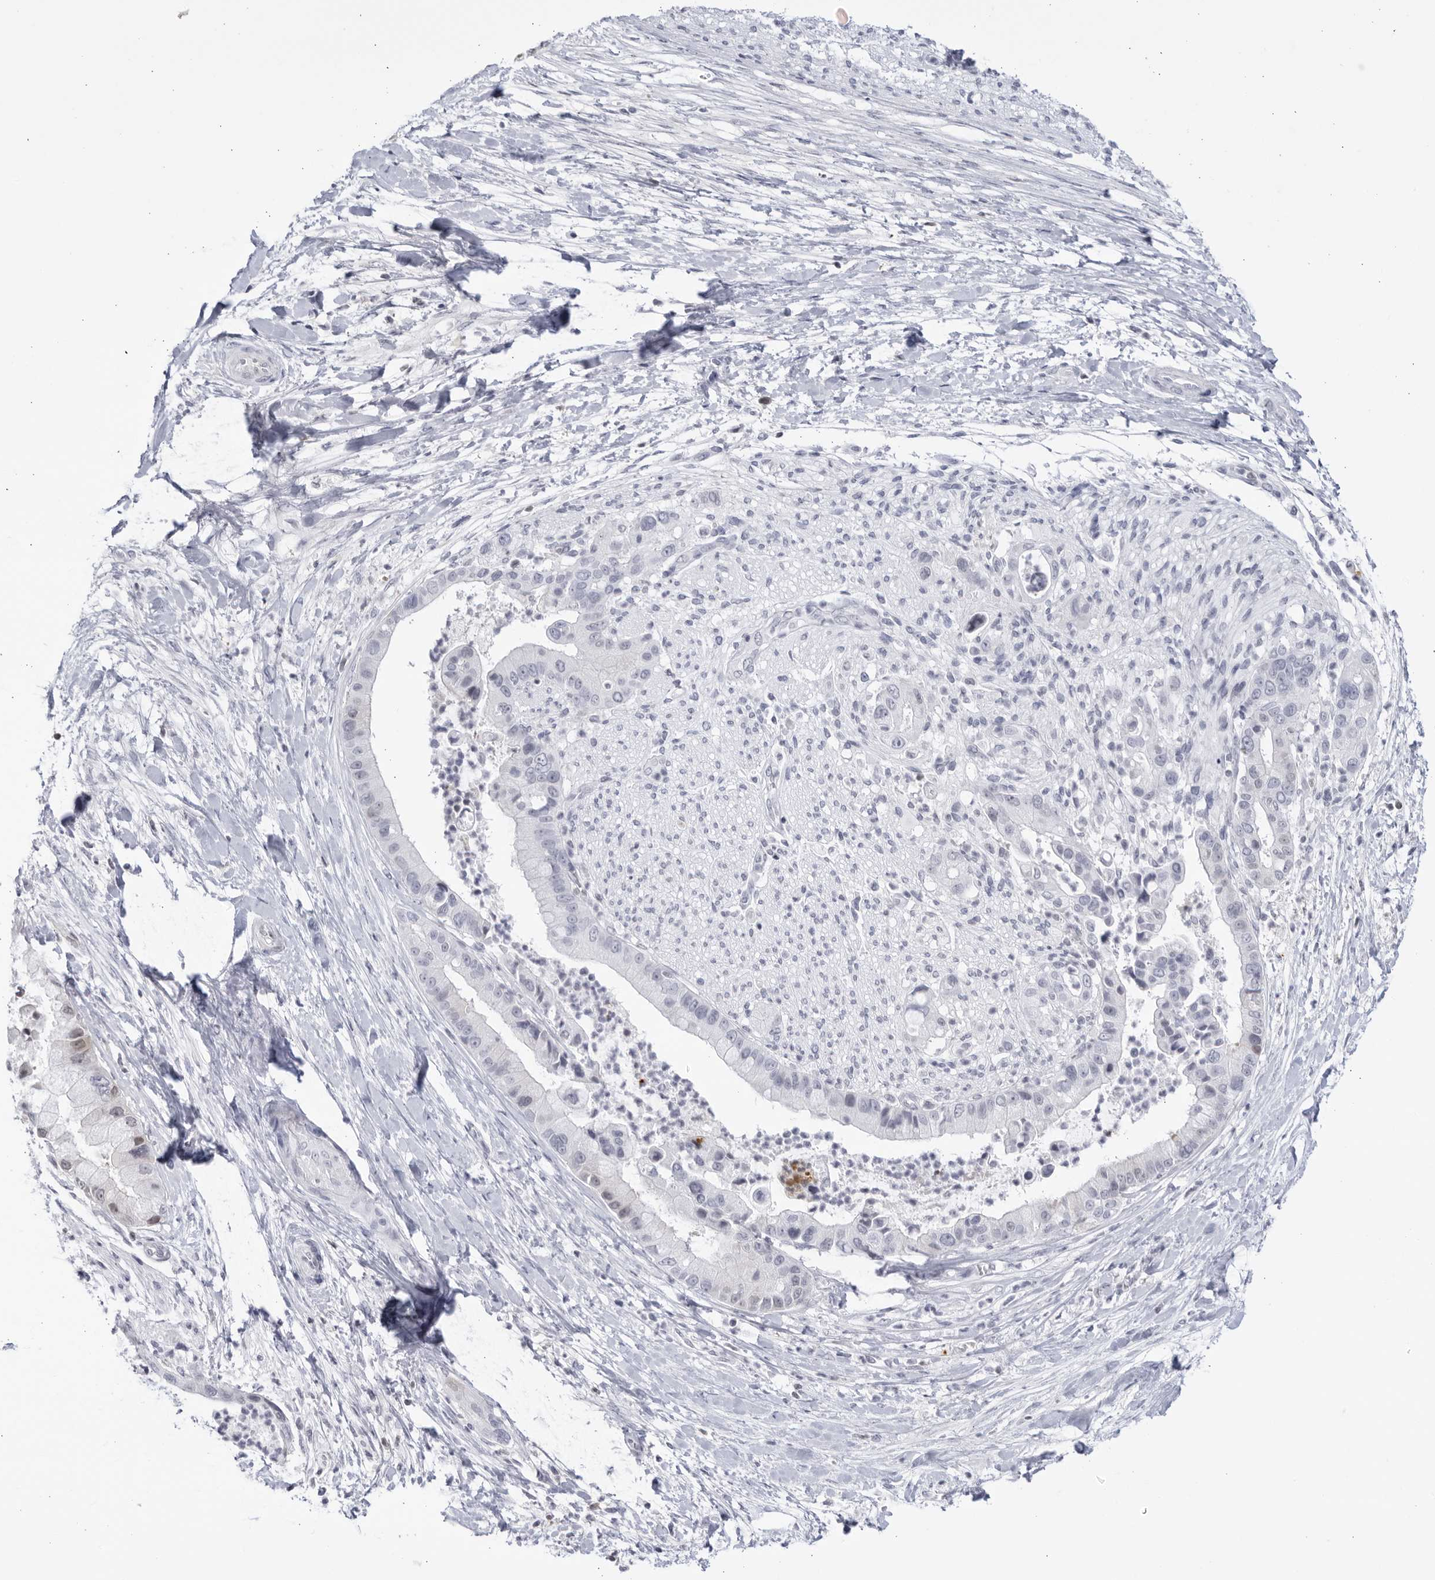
{"staining": {"intensity": "negative", "quantity": "none", "location": "none"}, "tissue": "liver cancer", "cell_type": "Tumor cells", "image_type": "cancer", "snomed": [{"axis": "morphology", "description": "Cholangiocarcinoma"}, {"axis": "topography", "description": "Liver"}], "caption": "DAB (3,3'-diaminobenzidine) immunohistochemical staining of liver cancer displays no significant positivity in tumor cells. (Brightfield microscopy of DAB immunohistochemistry (IHC) at high magnification).", "gene": "CNBD1", "patient": {"sex": "female", "age": 54}}